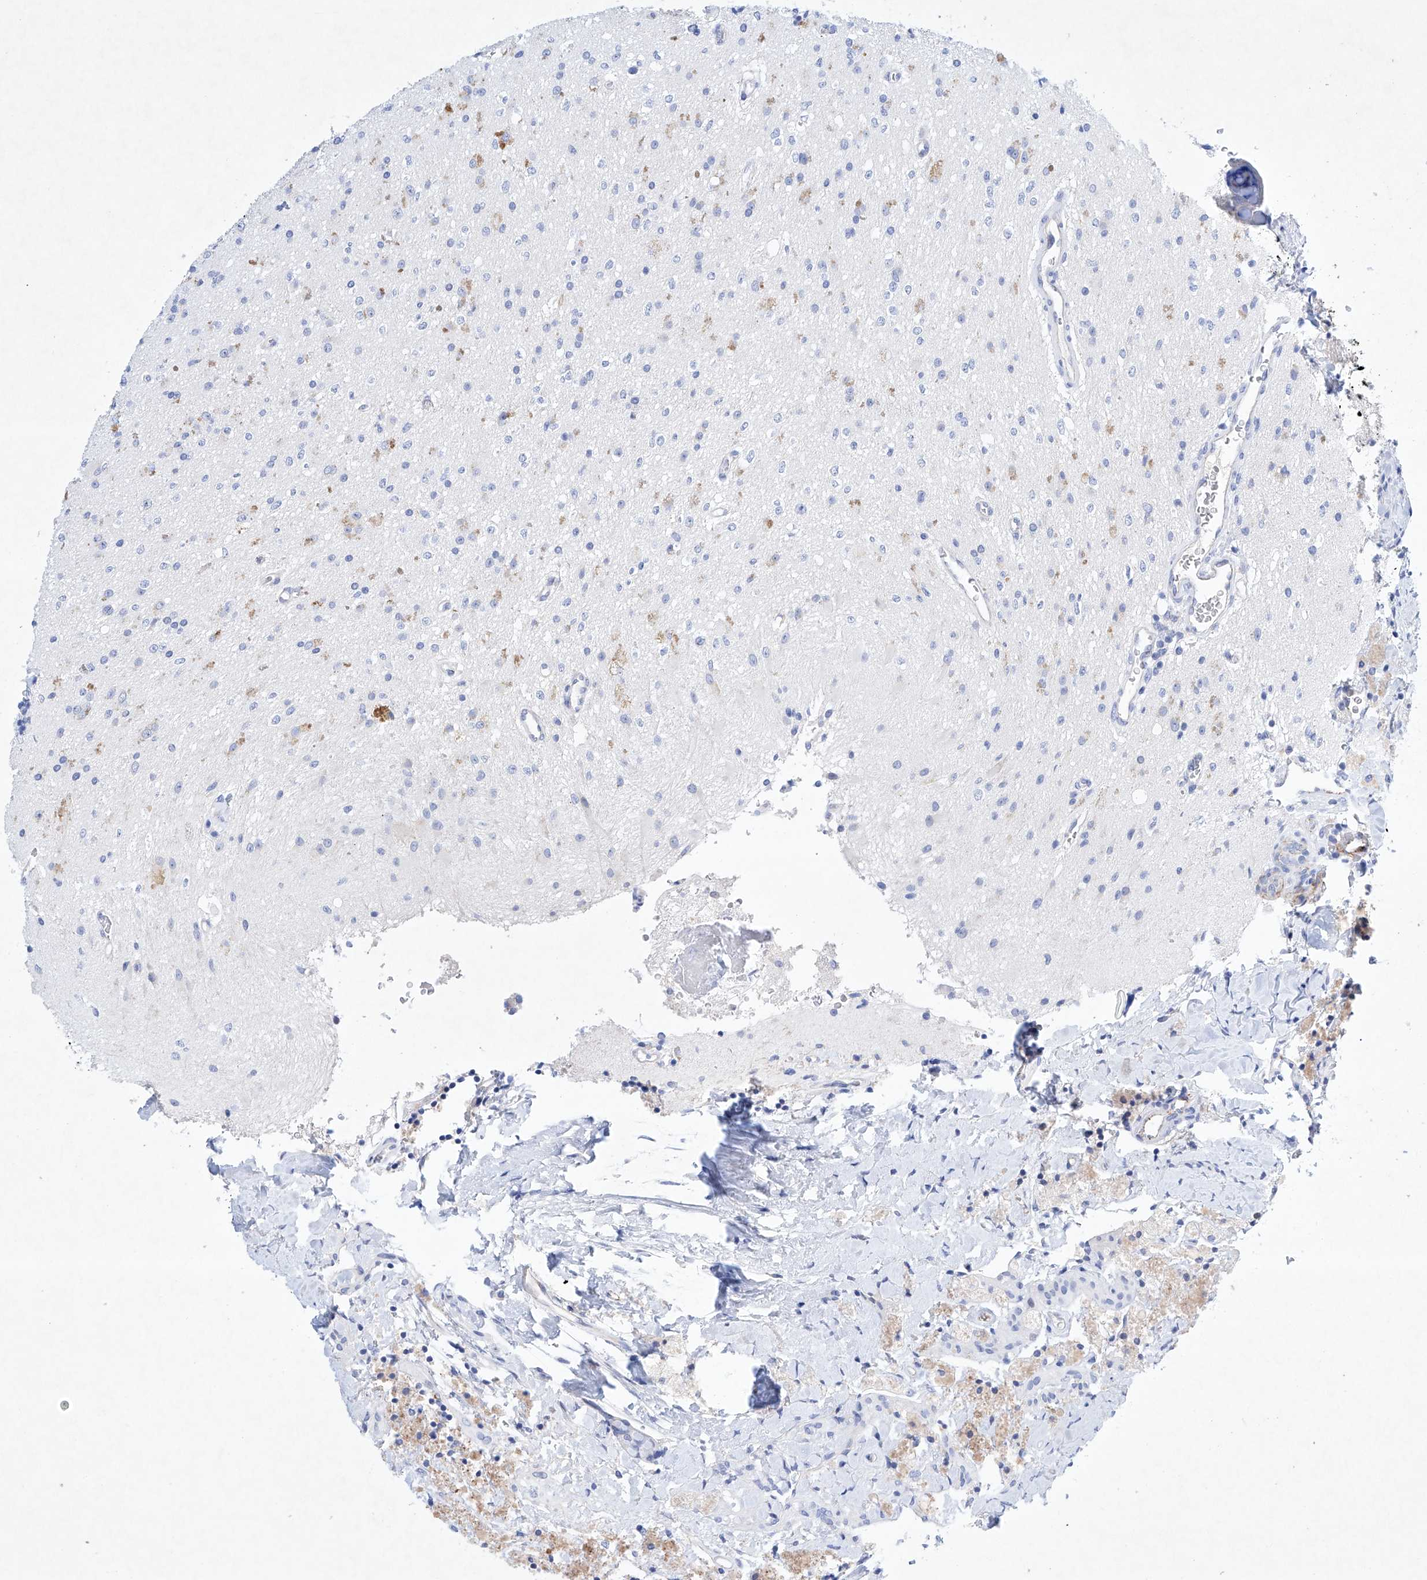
{"staining": {"intensity": "negative", "quantity": "none", "location": "none"}, "tissue": "glioma", "cell_type": "Tumor cells", "image_type": "cancer", "snomed": [{"axis": "morphology", "description": "Glioma, malignant, High grade"}, {"axis": "topography", "description": "Brain"}], "caption": "A histopathology image of glioma stained for a protein exhibits no brown staining in tumor cells.", "gene": "ETV7", "patient": {"sex": "male", "age": 34}}